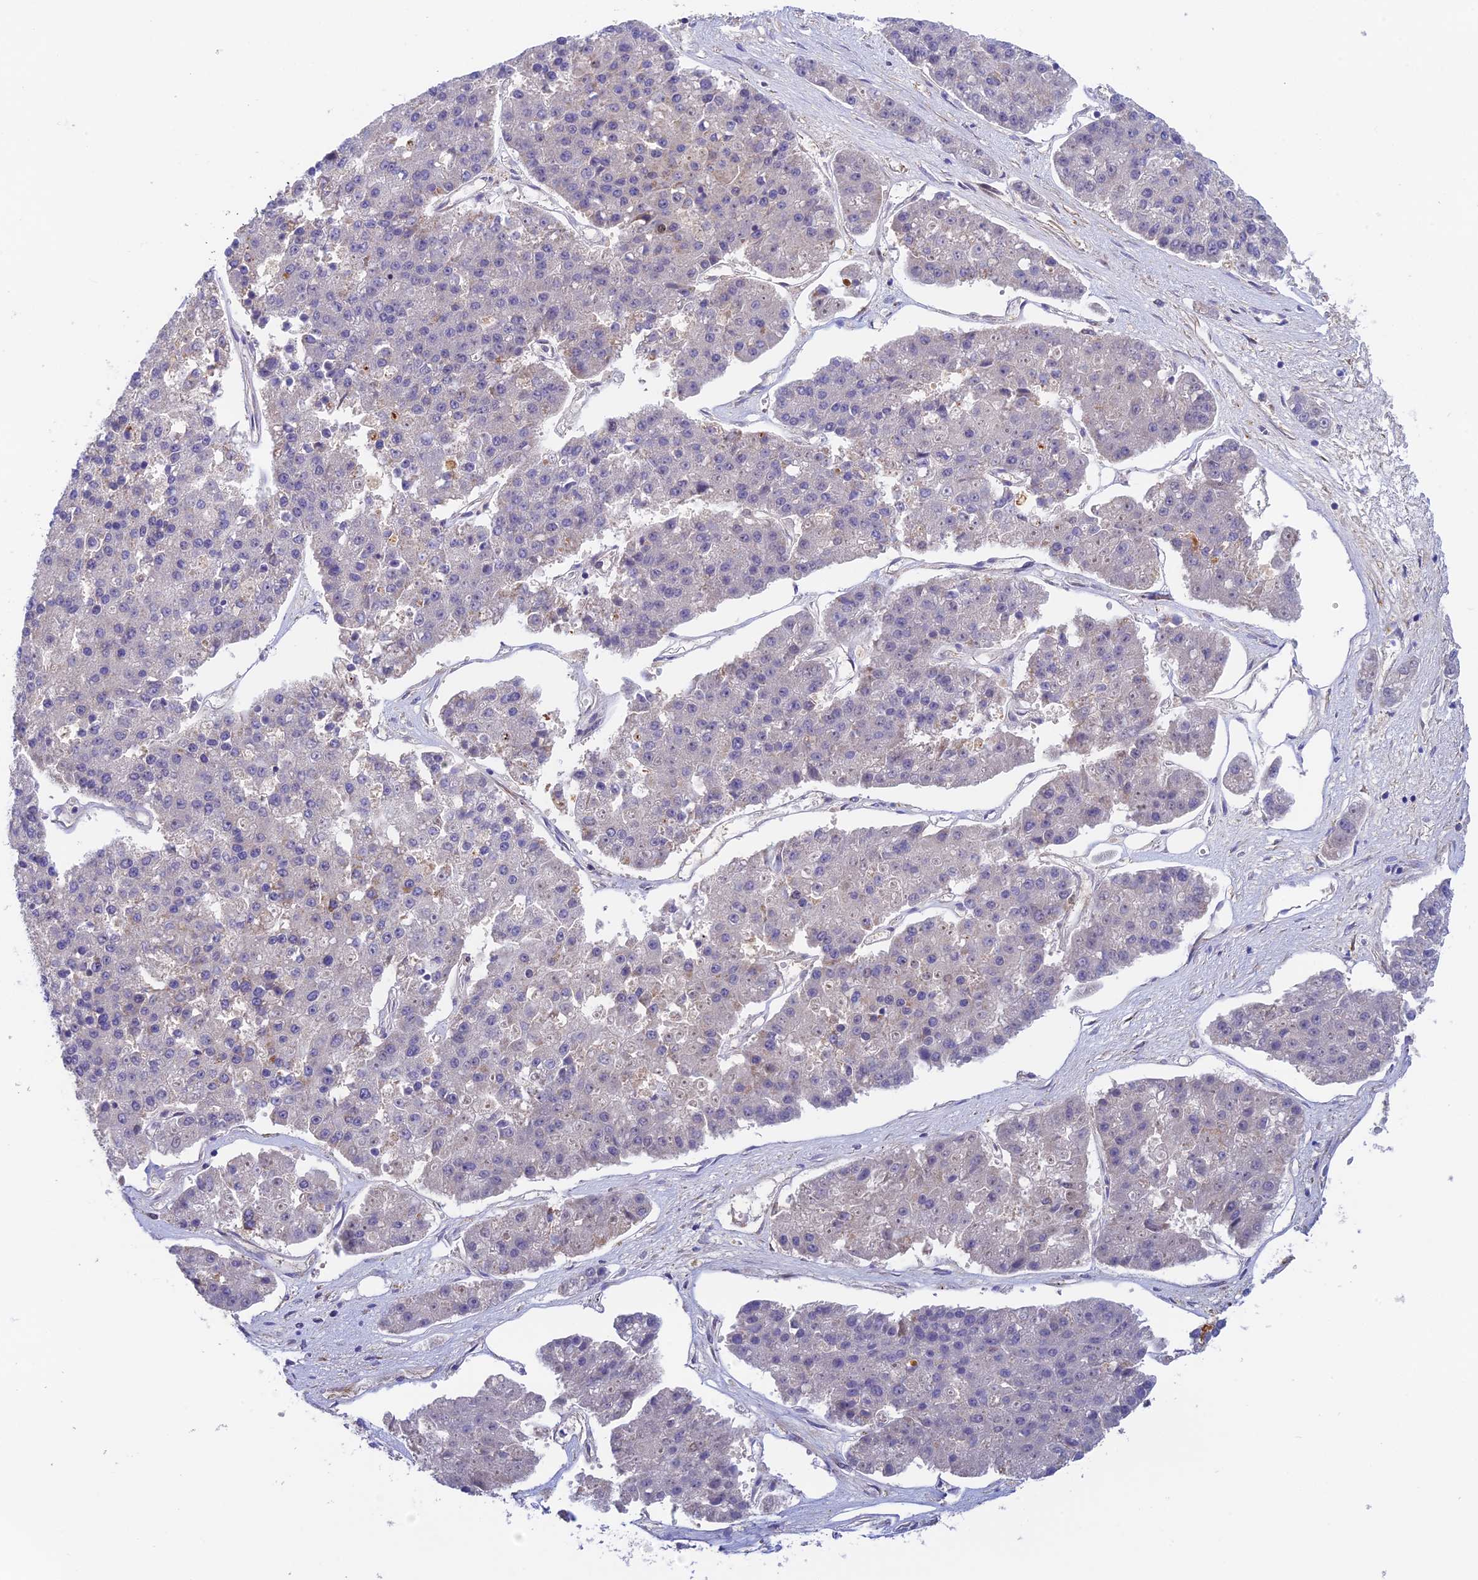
{"staining": {"intensity": "negative", "quantity": "none", "location": "none"}, "tissue": "pancreatic cancer", "cell_type": "Tumor cells", "image_type": "cancer", "snomed": [{"axis": "morphology", "description": "Adenocarcinoma, NOS"}, {"axis": "topography", "description": "Pancreas"}], "caption": "Tumor cells are negative for brown protein staining in pancreatic cancer.", "gene": "RANBP6", "patient": {"sex": "male", "age": 50}}